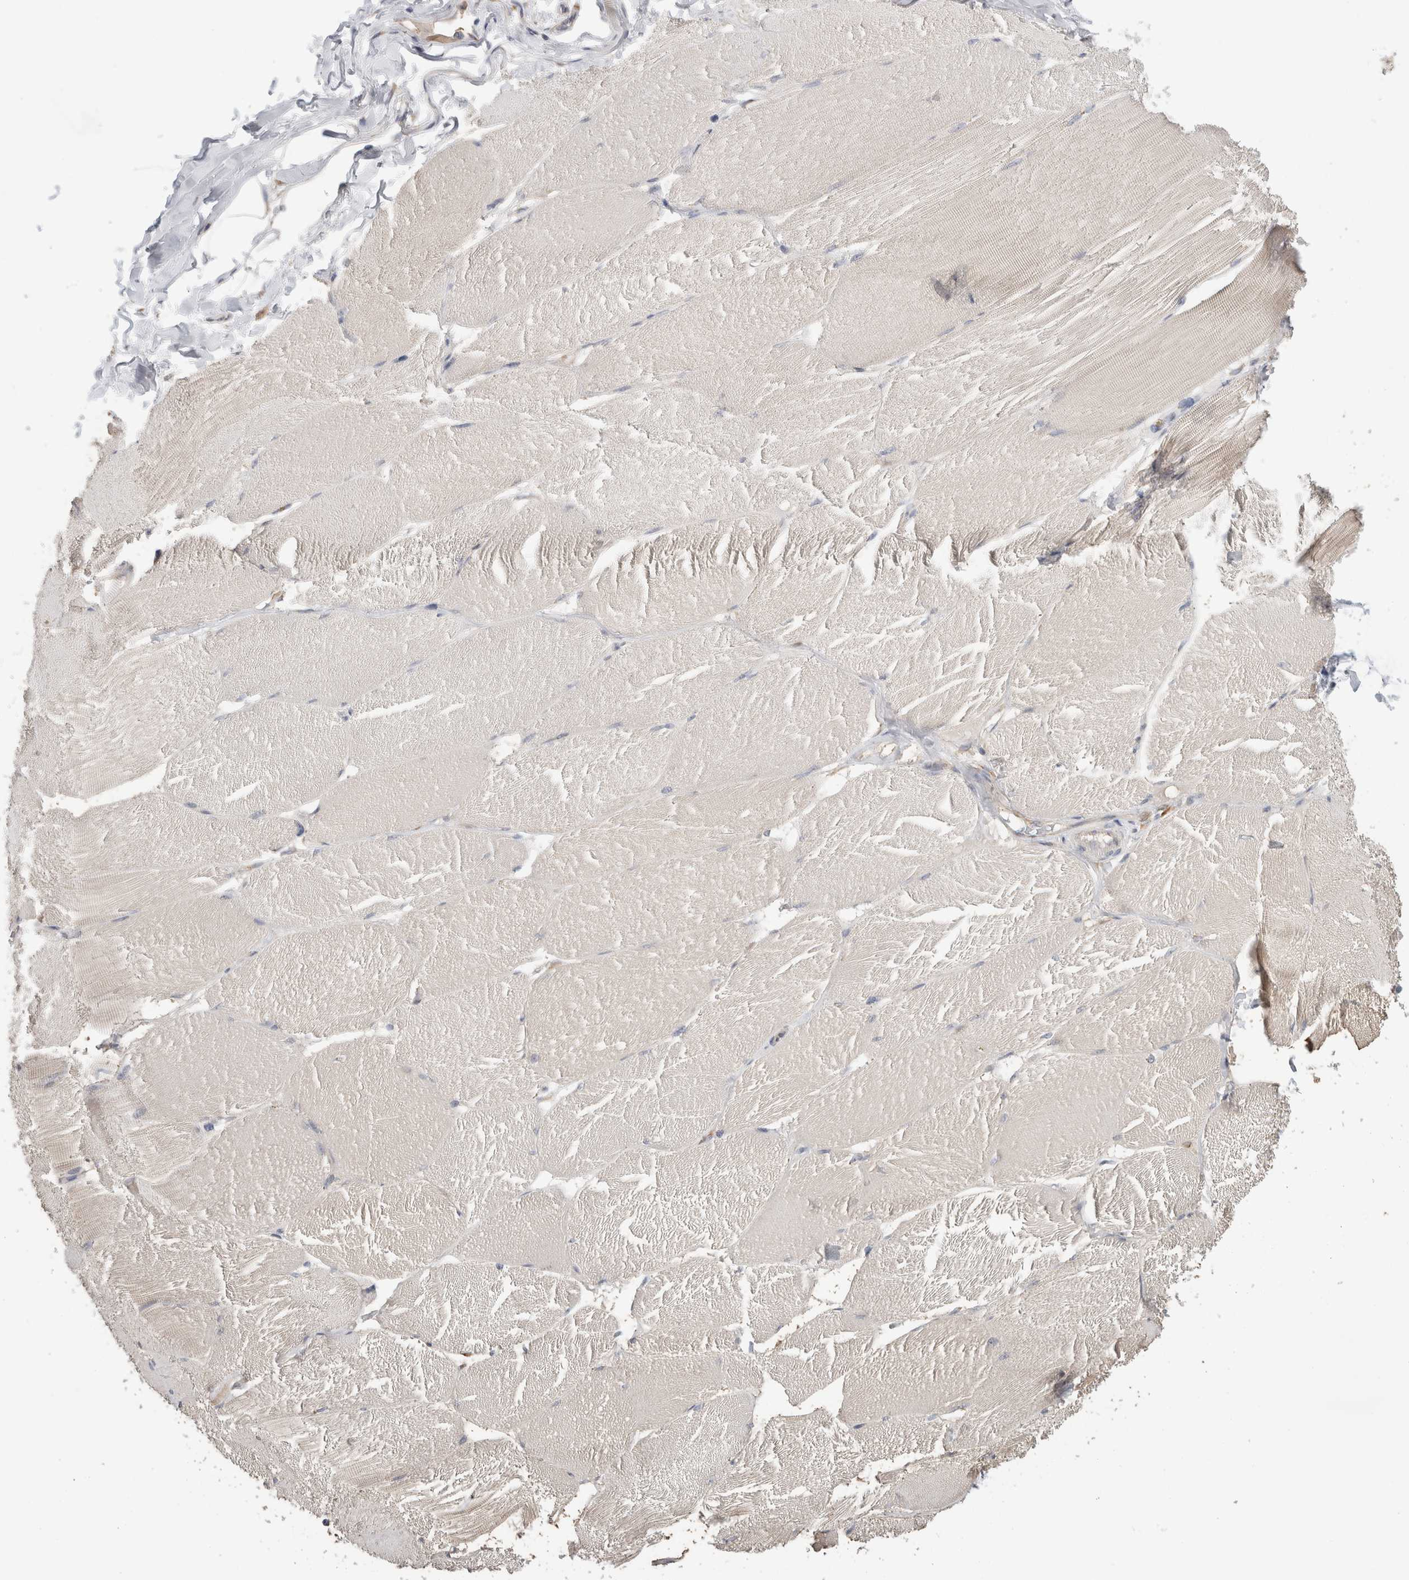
{"staining": {"intensity": "negative", "quantity": "none", "location": "none"}, "tissue": "skeletal muscle", "cell_type": "Myocytes", "image_type": "normal", "snomed": [{"axis": "morphology", "description": "Normal tissue, NOS"}, {"axis": "topography", "description": "Skin"}, {"axis": "topography", "description": "Skeletal muscle"}], "caption": "DAB immunohistochemical staining of normal skeletal muscle exhibits no significant expression in myocytes. Nuclei are stained in blue.", "gene": "SYTL5", "patient": {"sex": "male", "age": 83}}